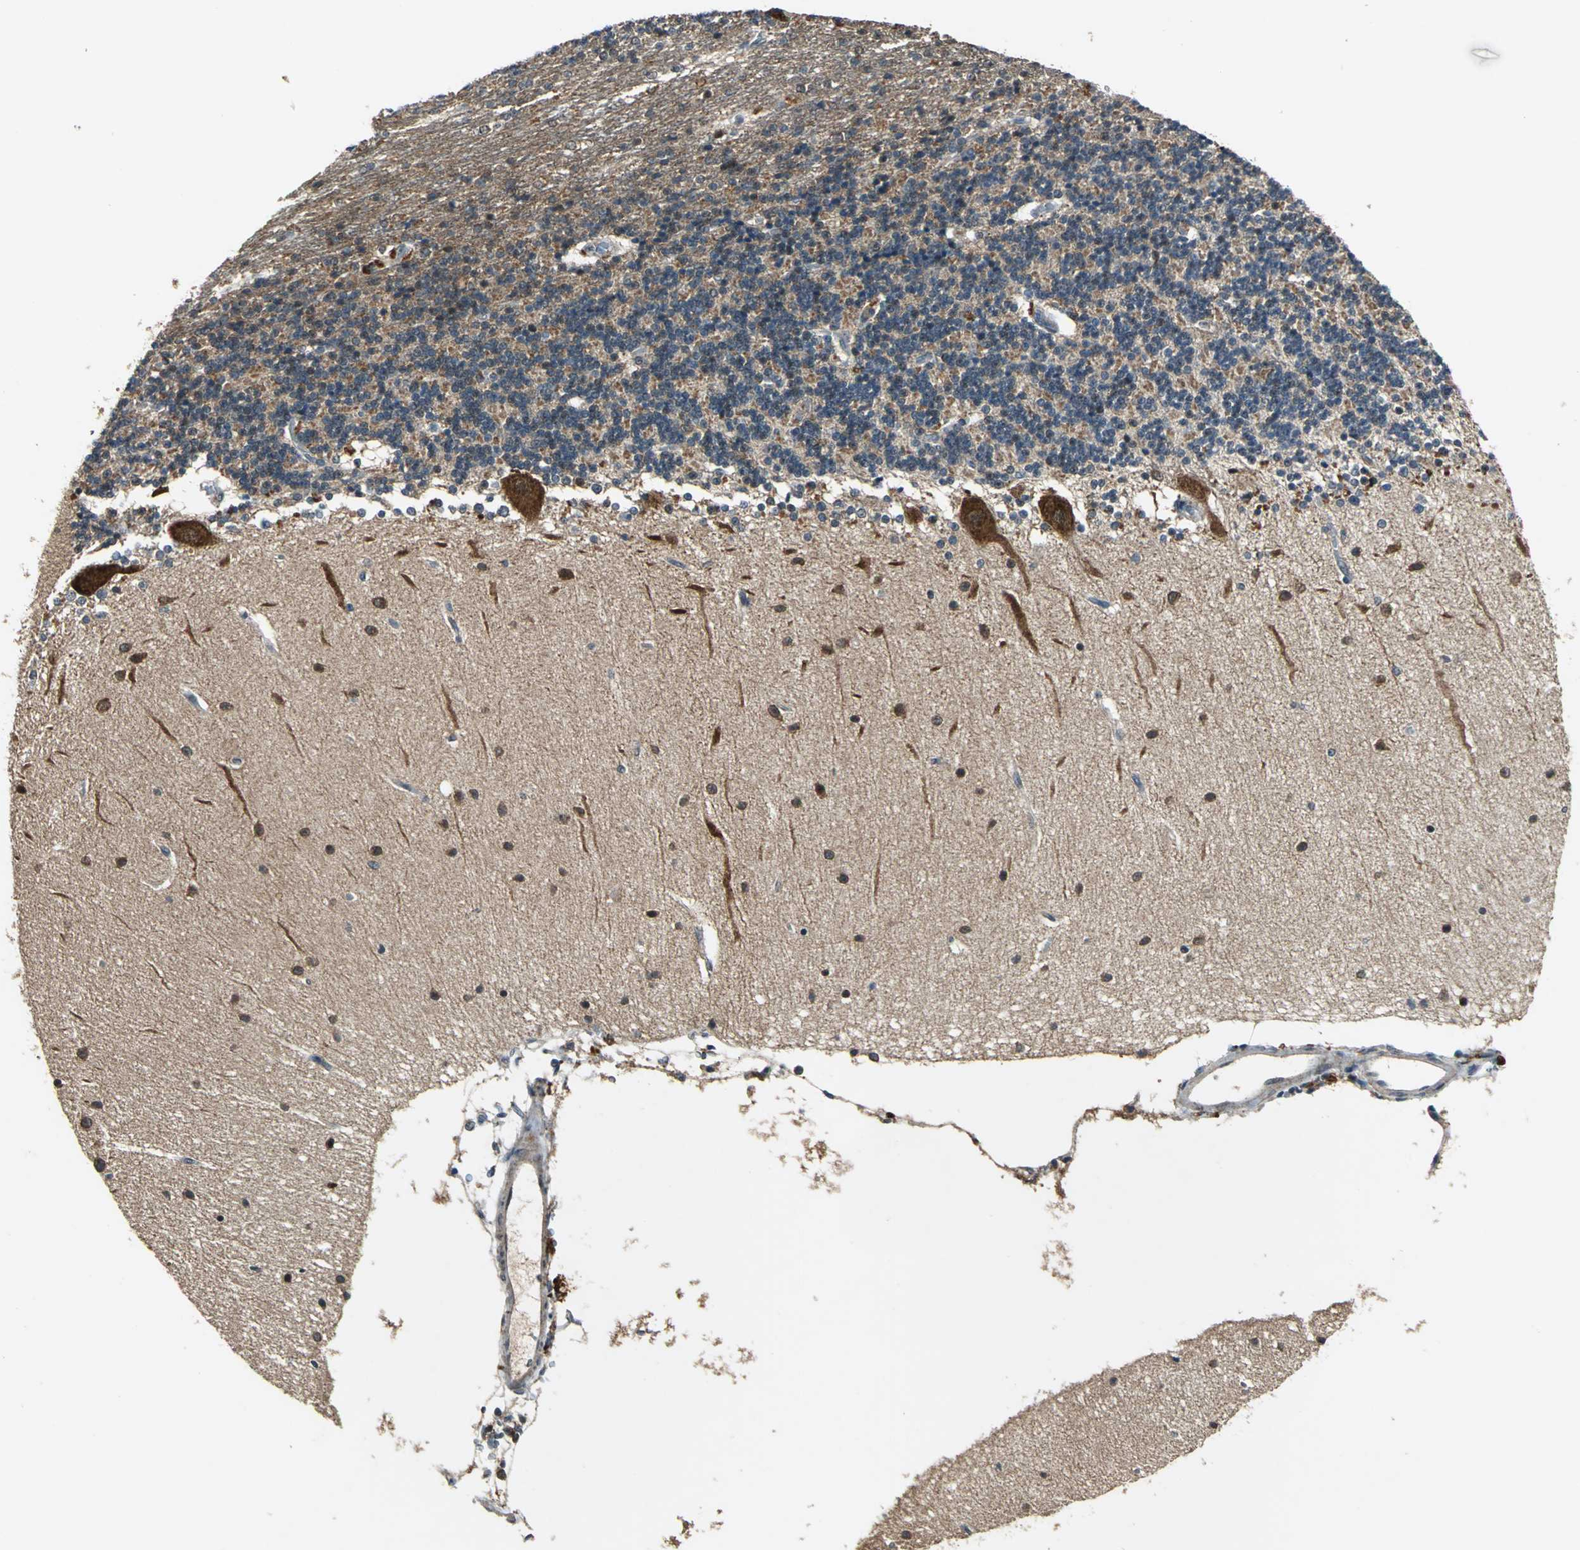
{"staining": {"intensity": "moderate", "quantity": "25%-75%", "location": "cytoplasmic/membranous"}, "tissue": "cerebellum", "cell_type": "Cells in granular layer", "image_type": "normal", "snomed": [{"axis": "morphology", "description": "Normal tissue, NOS"}, {"axis": "topography", "description": "Cerebellum"}], "caption": "Immunohistochemical staining of unremarkable human cerebellum displays 25%-75% levels of moderate cytoplasmic/membranous protein positivity in approximately 25%-75% of cells in granular layer.", "gene": "AHSA1", "patient": {"sex": "female", "age": 54}}